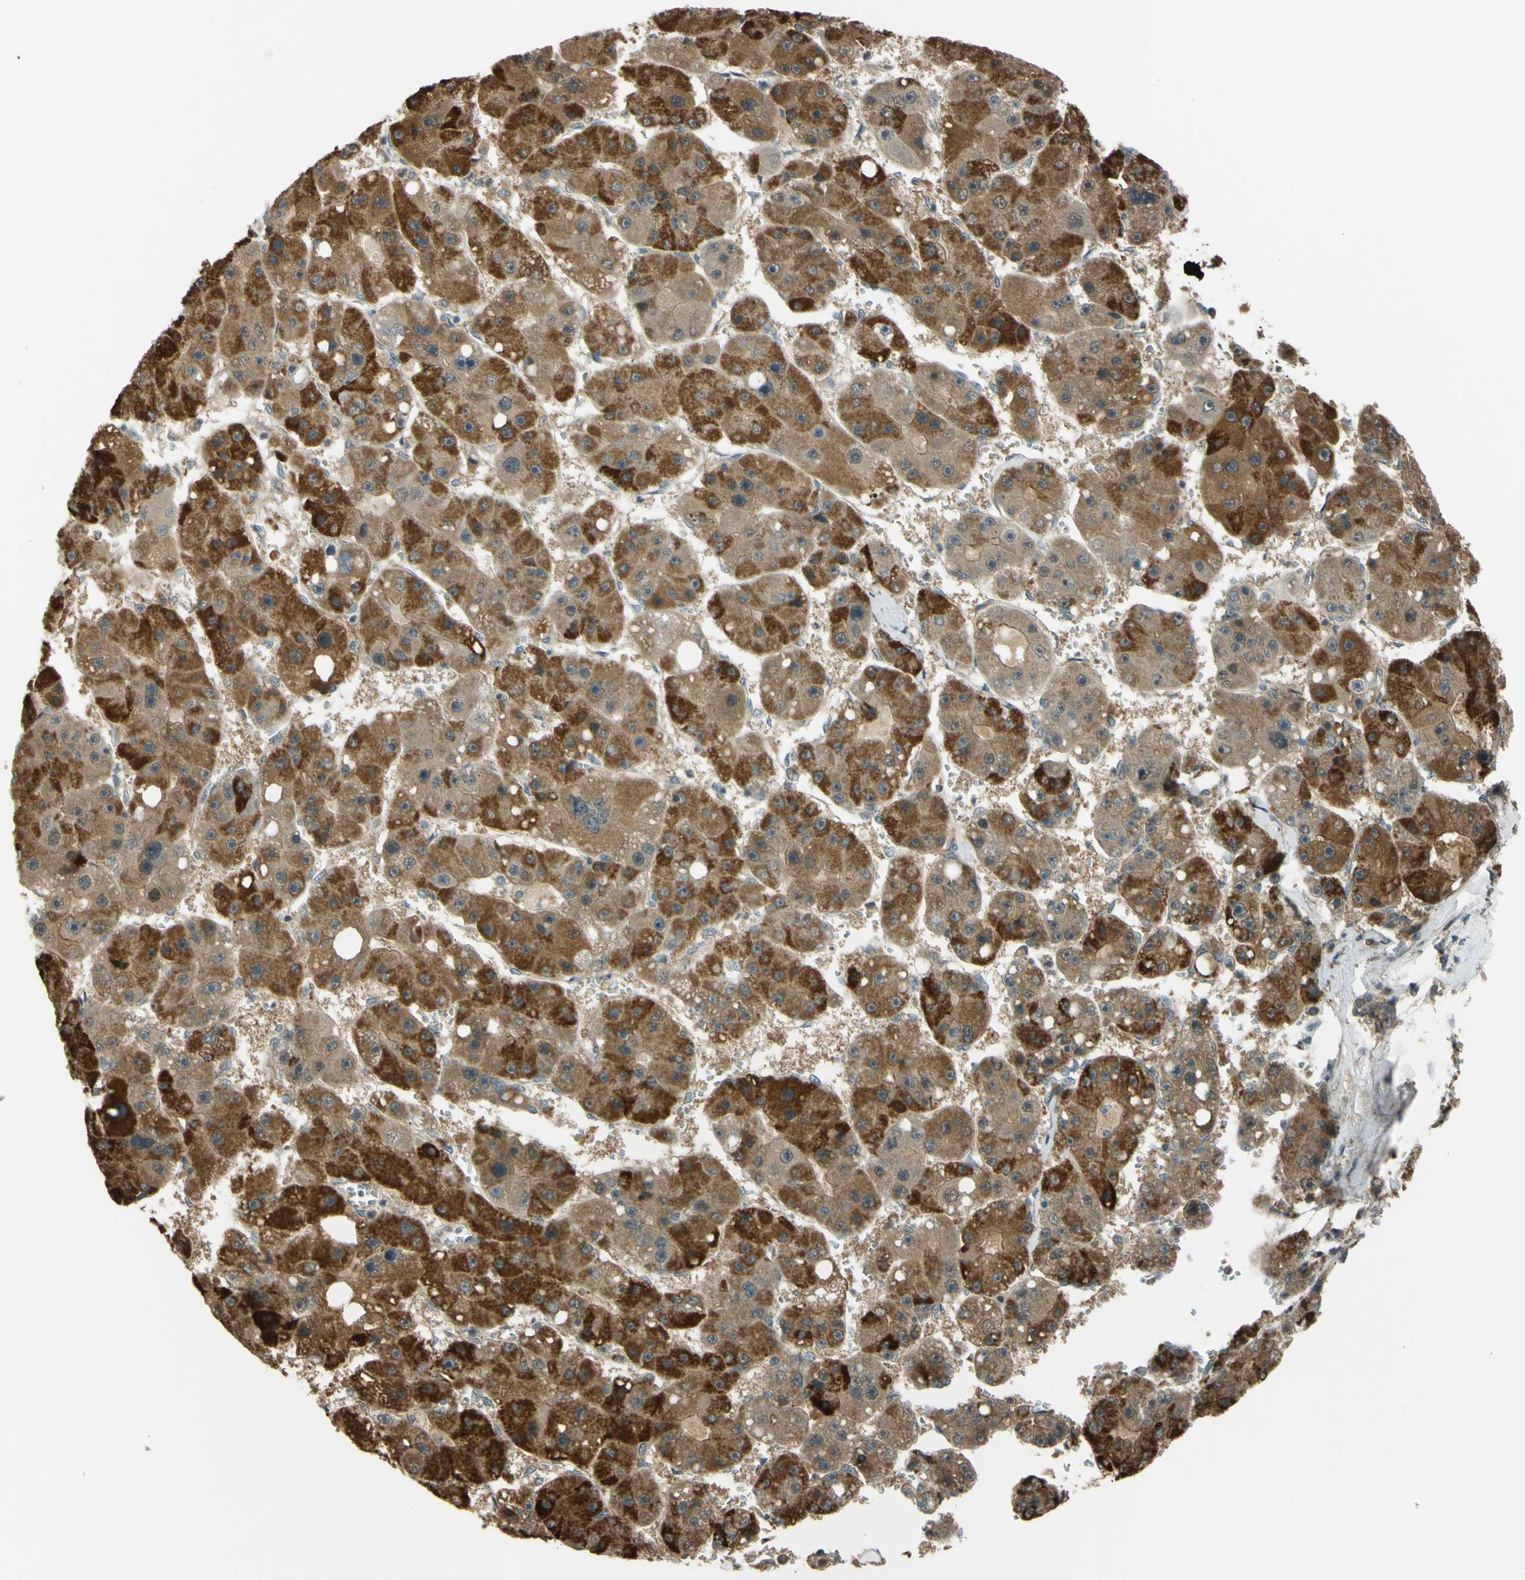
{"staining": {"intensity": "strong", "quantity": "<25%", "location": "cytoplasmic/membranous"}, "tissue": "liver cancer", "cell_type": "Tumor cells", "image_type": "cancer", "snomed": [{"axis": "morphology", "description": "Carcinoma, Hepatocellular, NOS"}, {"axis": "topography", "description": "Liver"}], "caption": "The micrograph exhibits staining of liver hepatocellular carcinoma, revealing strong cytoplasmic/membranous protein staining (brown color) within tumor cells.", "gene": "FLII", "patient": {"sex": "female", "age": 61}}